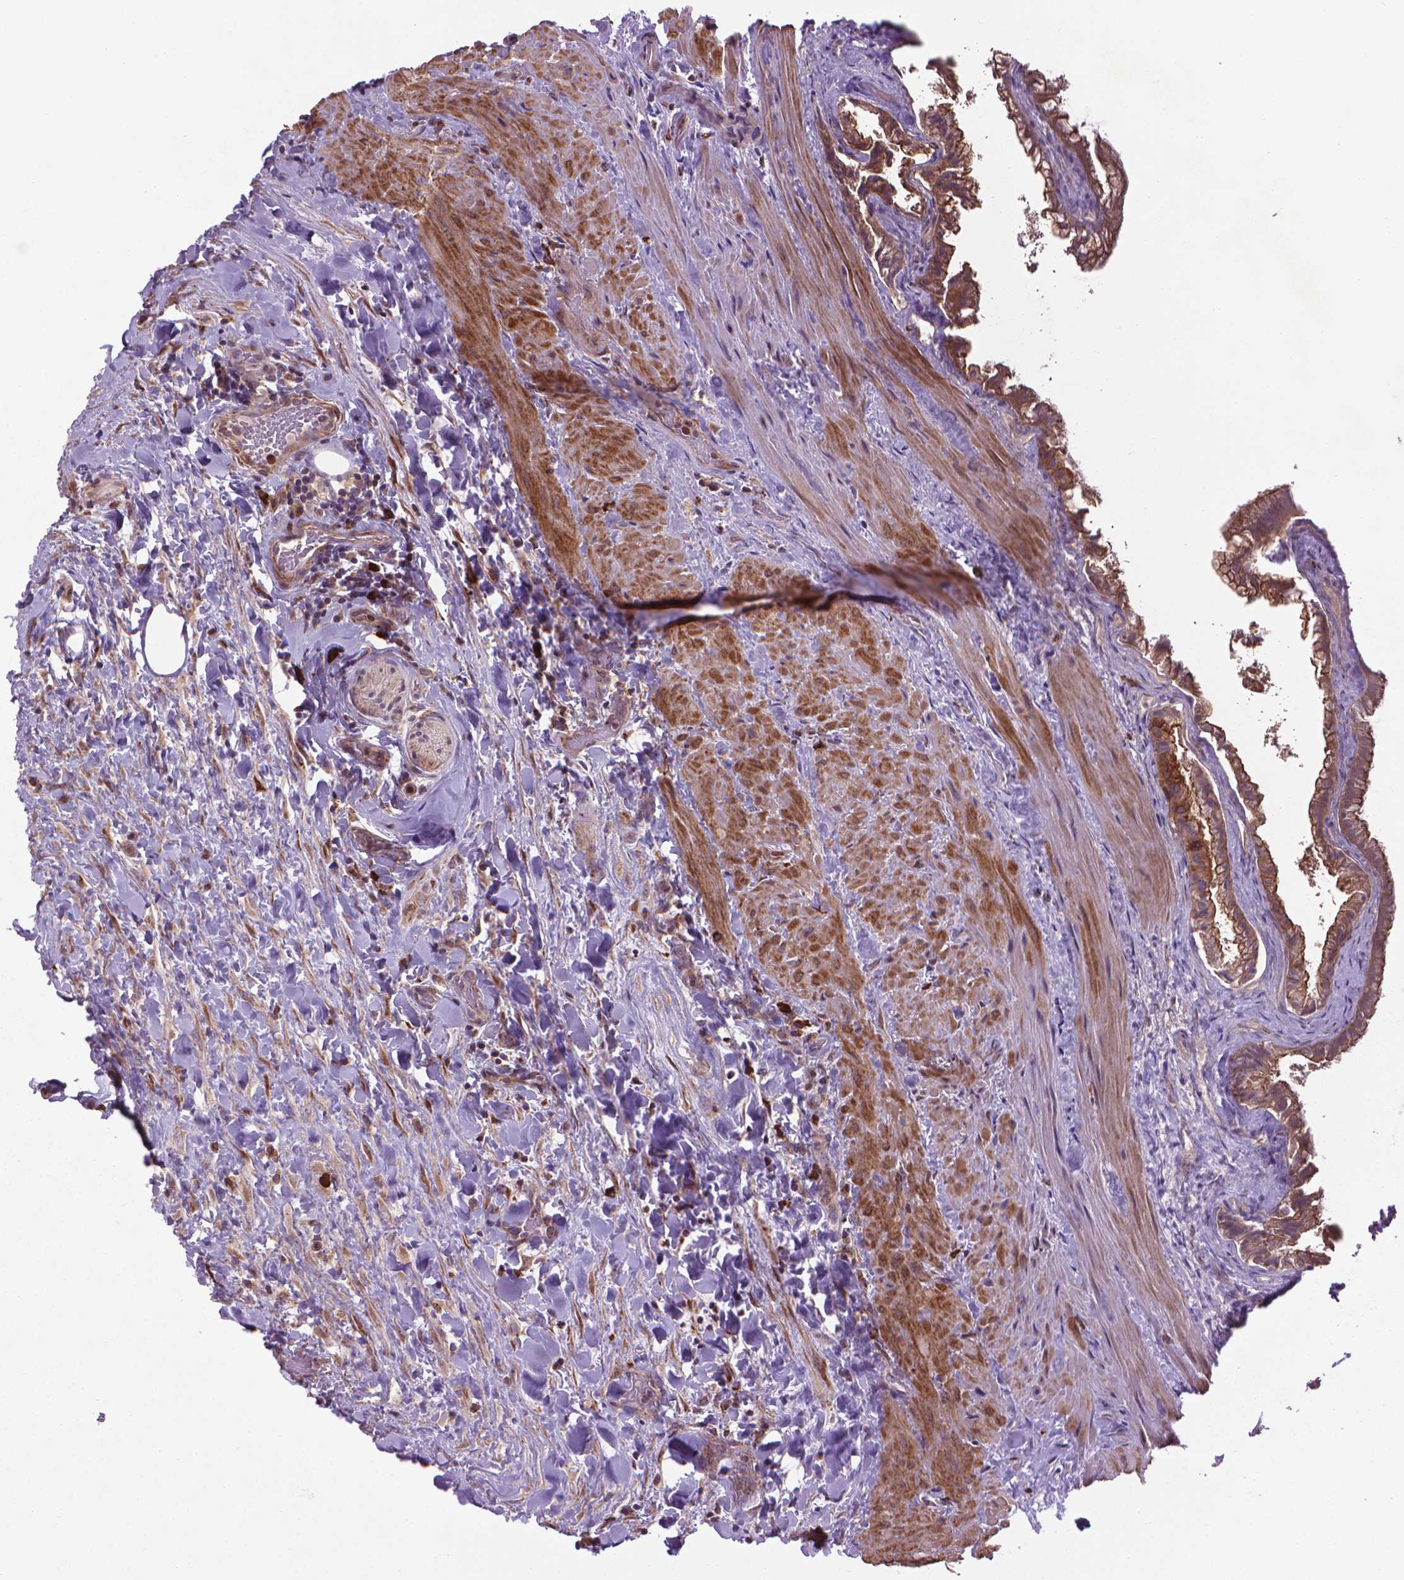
{"staining": {"intensity": "moderate", "quantity": ">75%", "location": "cytoplasmic/membranous"}, "tissue": "gallbladder", "cell_type": "Glandular cells", "image_type": "normal", "snomed": [{"axis": "morphology", "description": "Normal tissue, NOS"}, {"axis": "topography", "description": "Gallbladder"}], "caption": "Immunohistochemistry (IHC) of unremarkable gallbladder demonstrates medium levels of moderate cytoplasmic/membranous expression in approximately >75% of glandular cells. (DAB IHC with brightfield microscopy, high magnification).", "gene": "MYH14", "patient": {"sex": "male", "age": 70}}